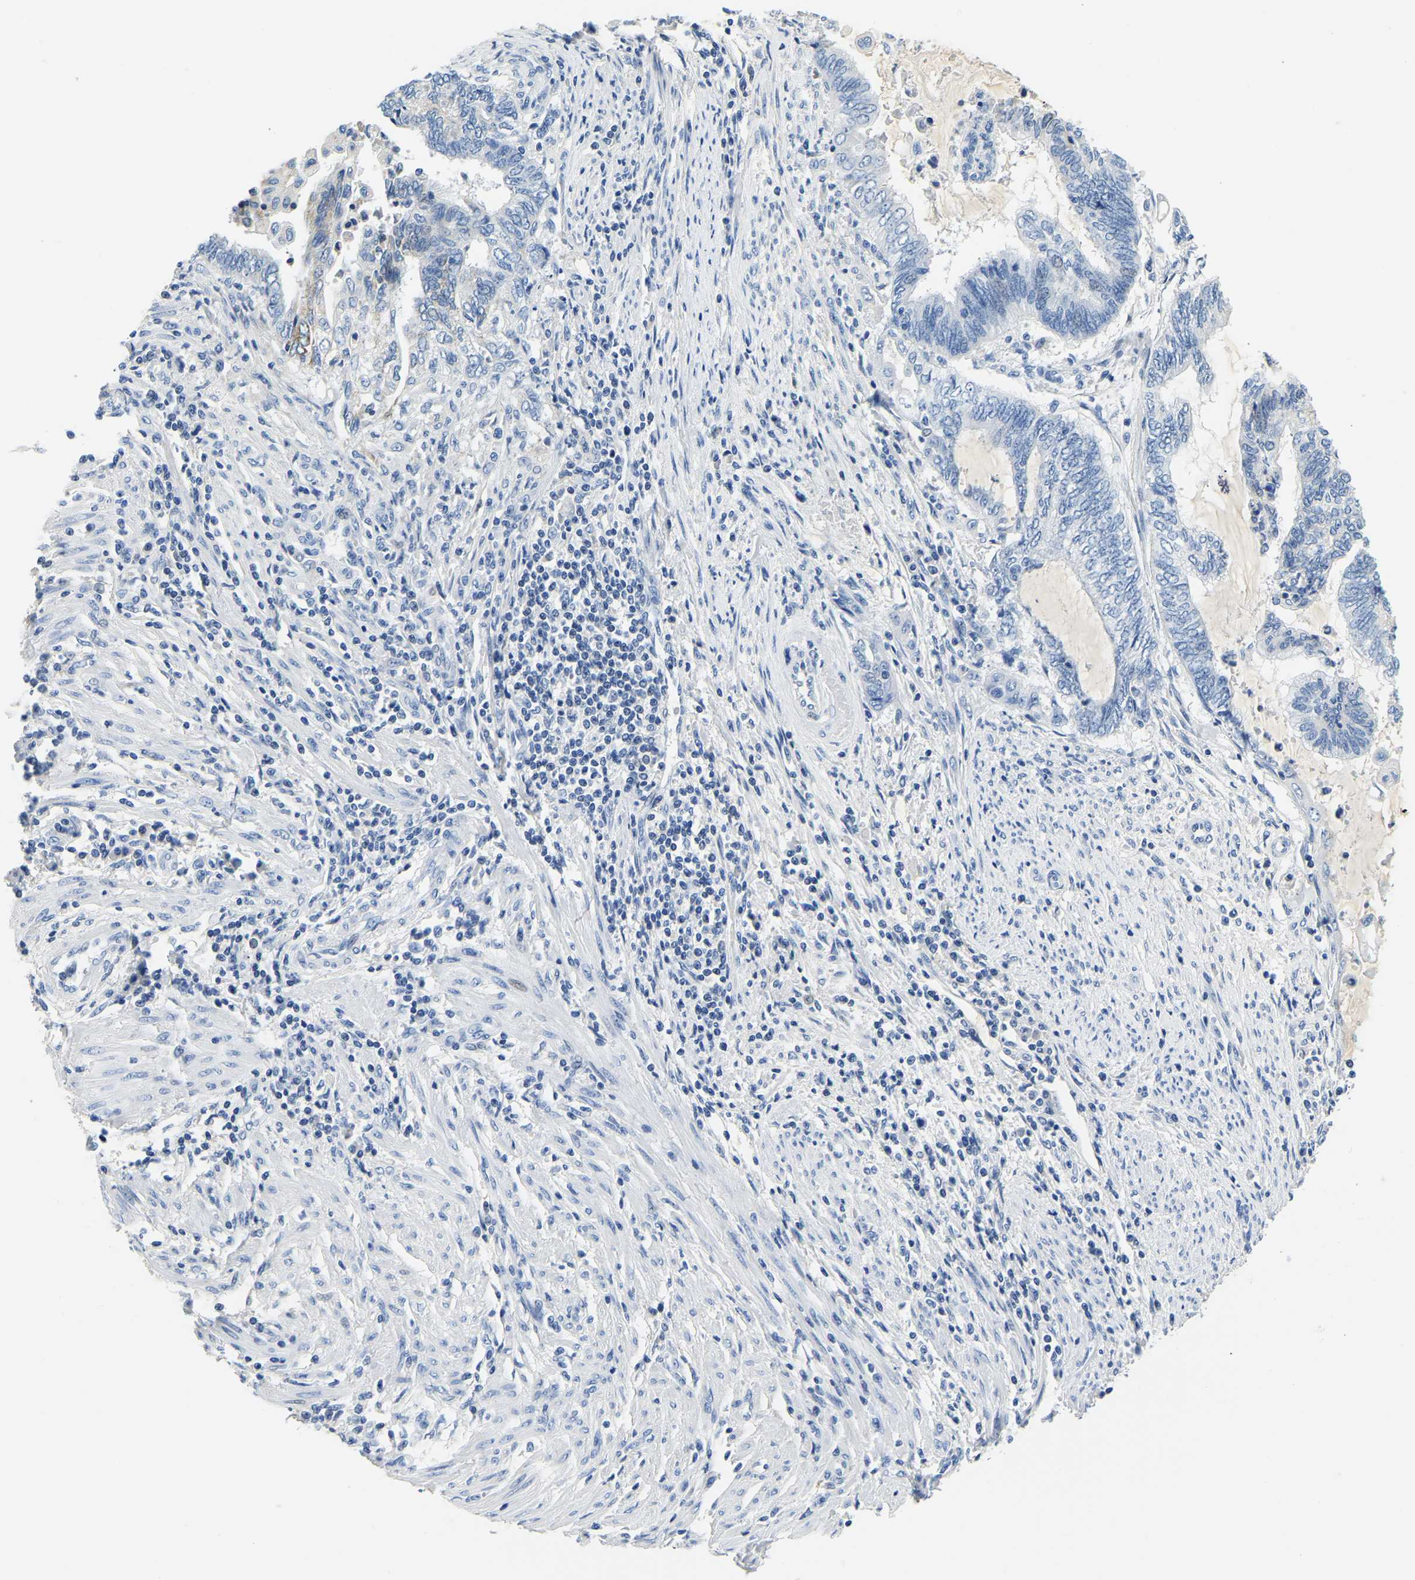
{"staining": {"intensity": "negative", "quantity": "none", "location": "none"}, "tissue": "endometrial cancer", "cell_type": "Tumor cells", "image_type": "cancer", "snomed": [{"axis": "morphology", "description": "Adenocarcinoma, NOS"}, {"axis": "topography", "description": "Uterus"}, {"axis": "topography", "description": "Endometrium"}], "caption": "Immunohistochemistry of human endometrial cancer (adenocarcinoma) displays no expression in tumor cells.", "gene": "PCK2", "patient": {"sex": "female", "age": 70}}